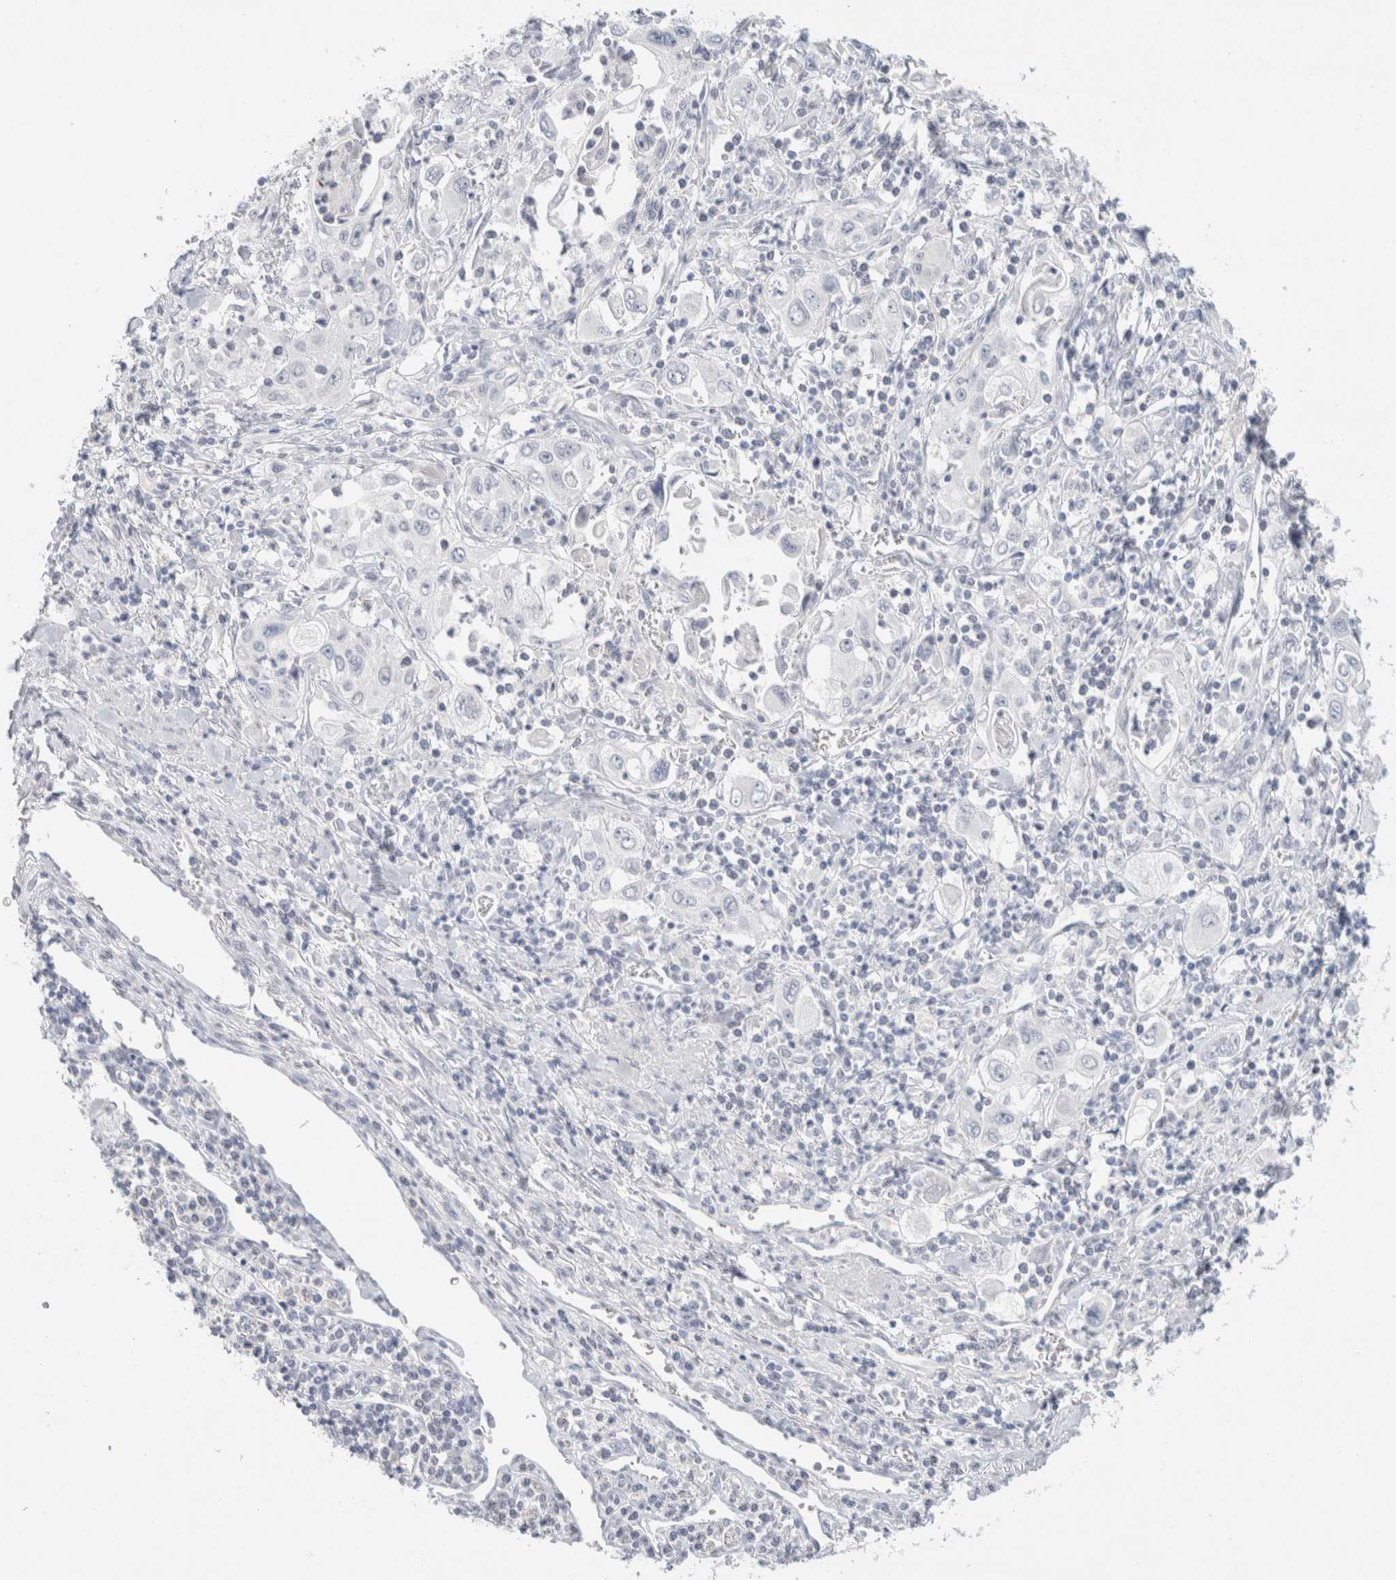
{"staining": {"intensity": "negative", "quantity": "none", "location": "none"}, "tissue": "pancreatic cancer", "cell_type": "Tumor cells", "image_type": "cancer", "snomed": [{"axis": "morphology", "description": "Adenocarcinoma, NOS"}, {"axis": "topography", "description": "Pancreas"}], "caption": "Tumor cells are negative for protein expression in human pancreatic cancer. The staining was performed using DAB to visualize the protein expression in brown, while the nuclei were stained in blue with hematoxylin (Magnification: 20x).", "gene": "NEFM", "patient": {"sex": "male", "age": 70}}